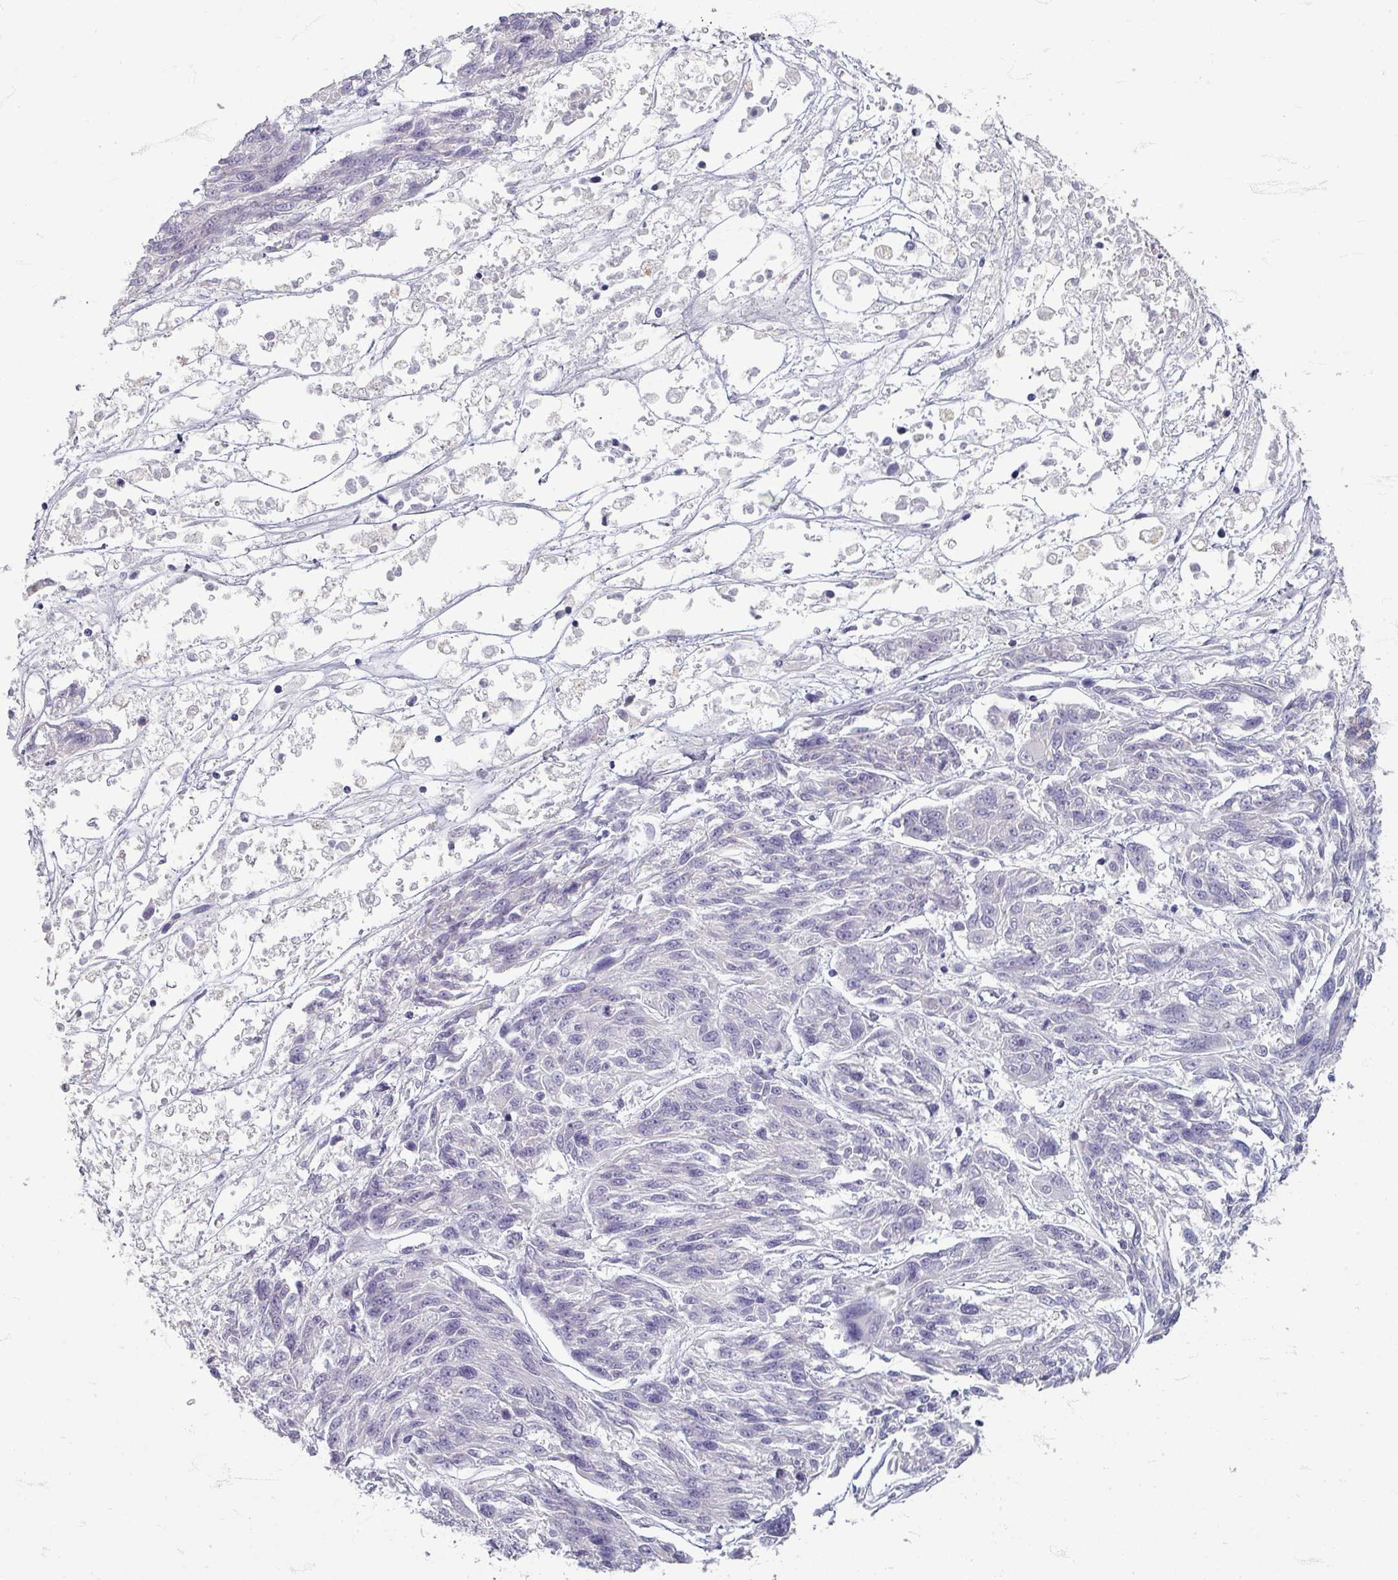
{"staining": {"intensity": "negative", "quantity": "none", "location": "none"}, "tissue": "melanoma", "cell_type": "Tumor cells", "image_type": "cancer", "snomed": [{"axis": "morphology", "description": "Malignant melanoma, NOS"}, {"axis": "topography", "description": "Skin"}], "caption": "This histopathology image is of melanoma stained with IHC to label a protein in brown with the nuclei are counter-stained blue. There is no expression in tumor cells.", "gene": "ZNF878", "patient": {"sex": "male", "age": 53}}